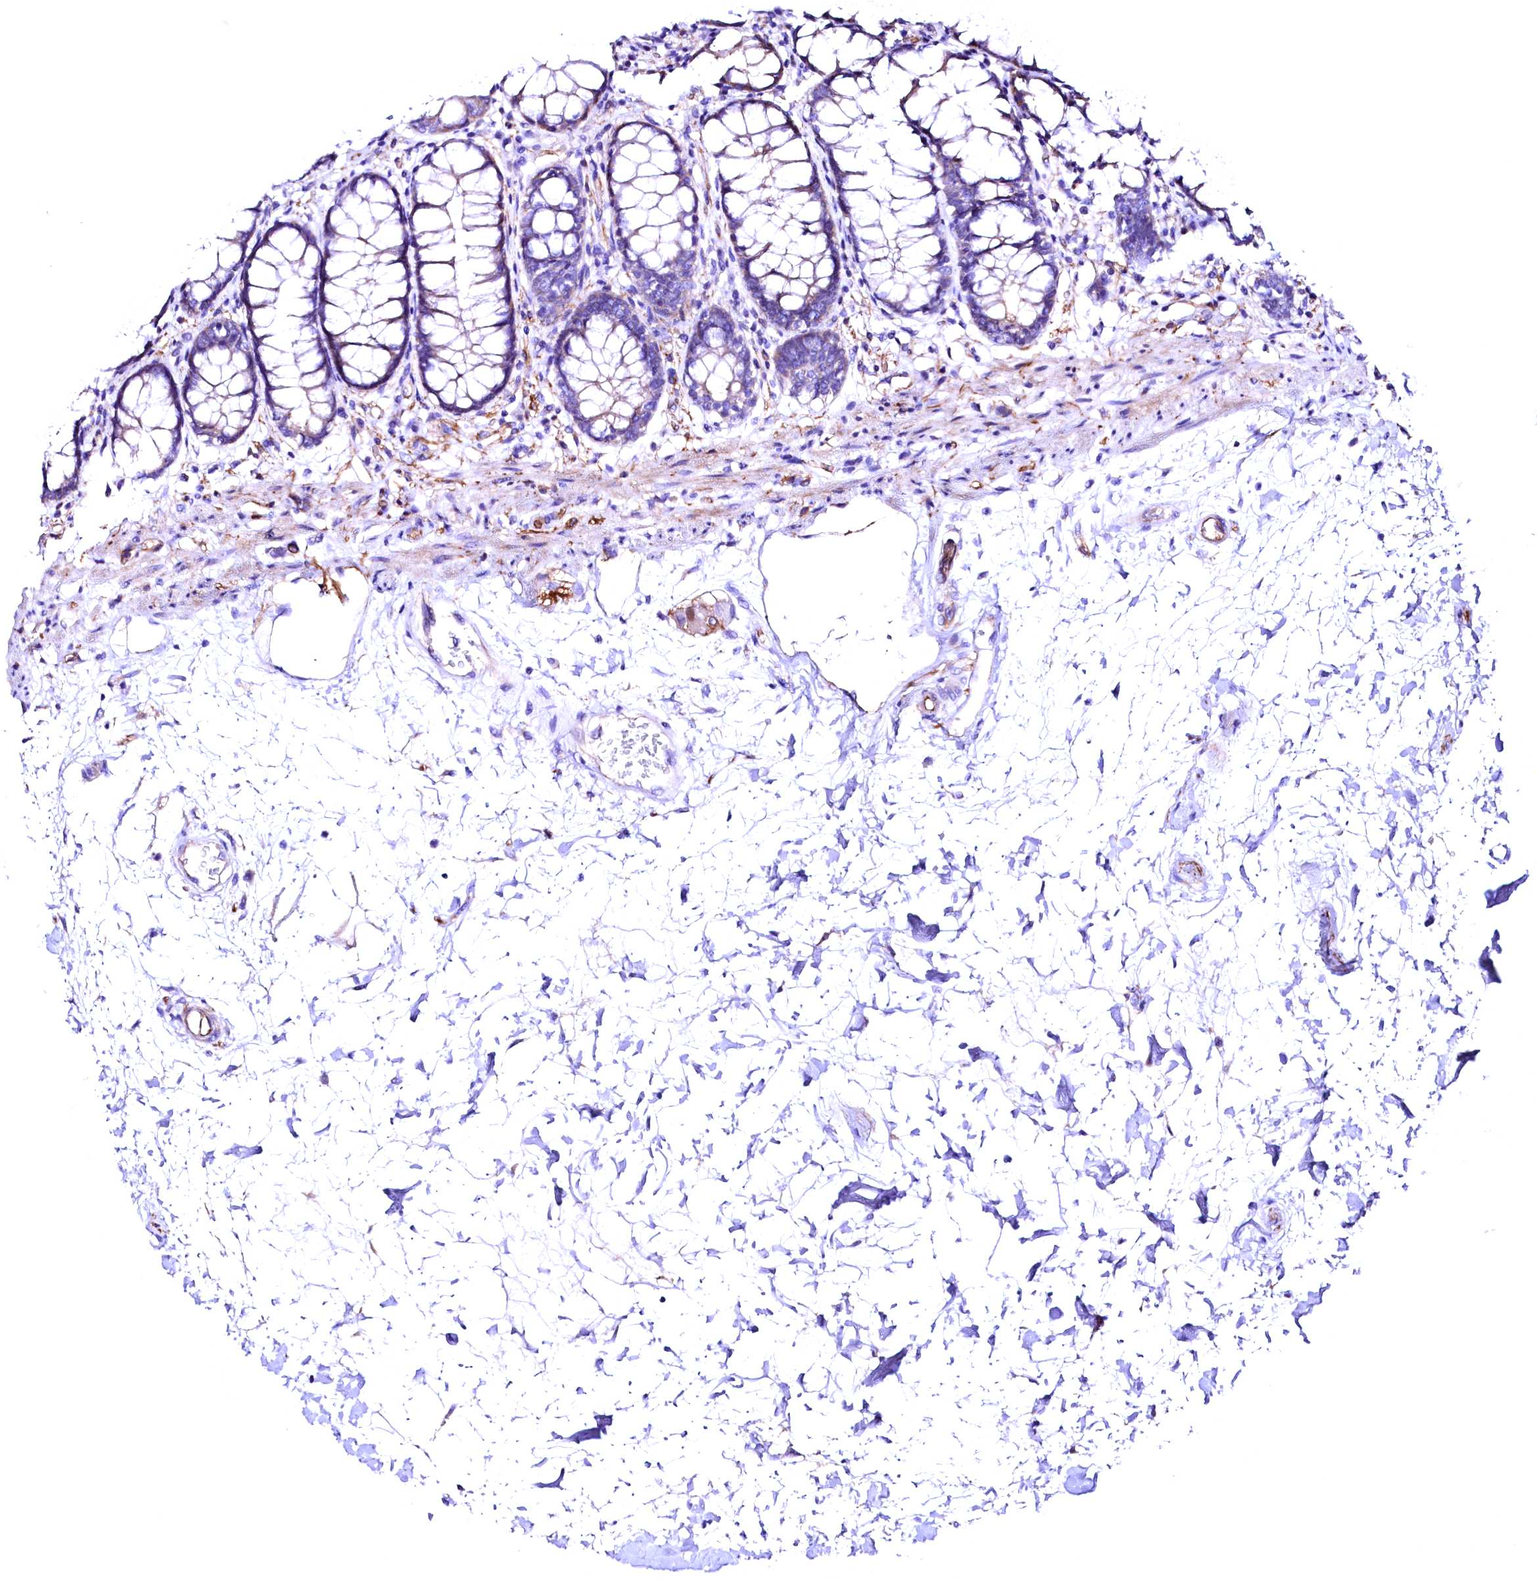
{"staining": {"intensity": "strong", "quantity": "25%-75%", "location": "cytoplasmic/membranous"}, "tissue": "rectum", "cell_type": "Glandular cells", "image_type": "normal", "snomed": [{"axis": "morphology", "description": "Normal tissue, NOS"}, {"axis": "topography", "description": "Rectum"}], "caption": "Immunohistochemistry (DAB) staining of unremarkable rectum reveals strong cytoplasmic/membranous protein staining in approximately 25%-75% of glandular cells.", "gene": "SLF1", "patient": {"sex": "male", "age": 64}}